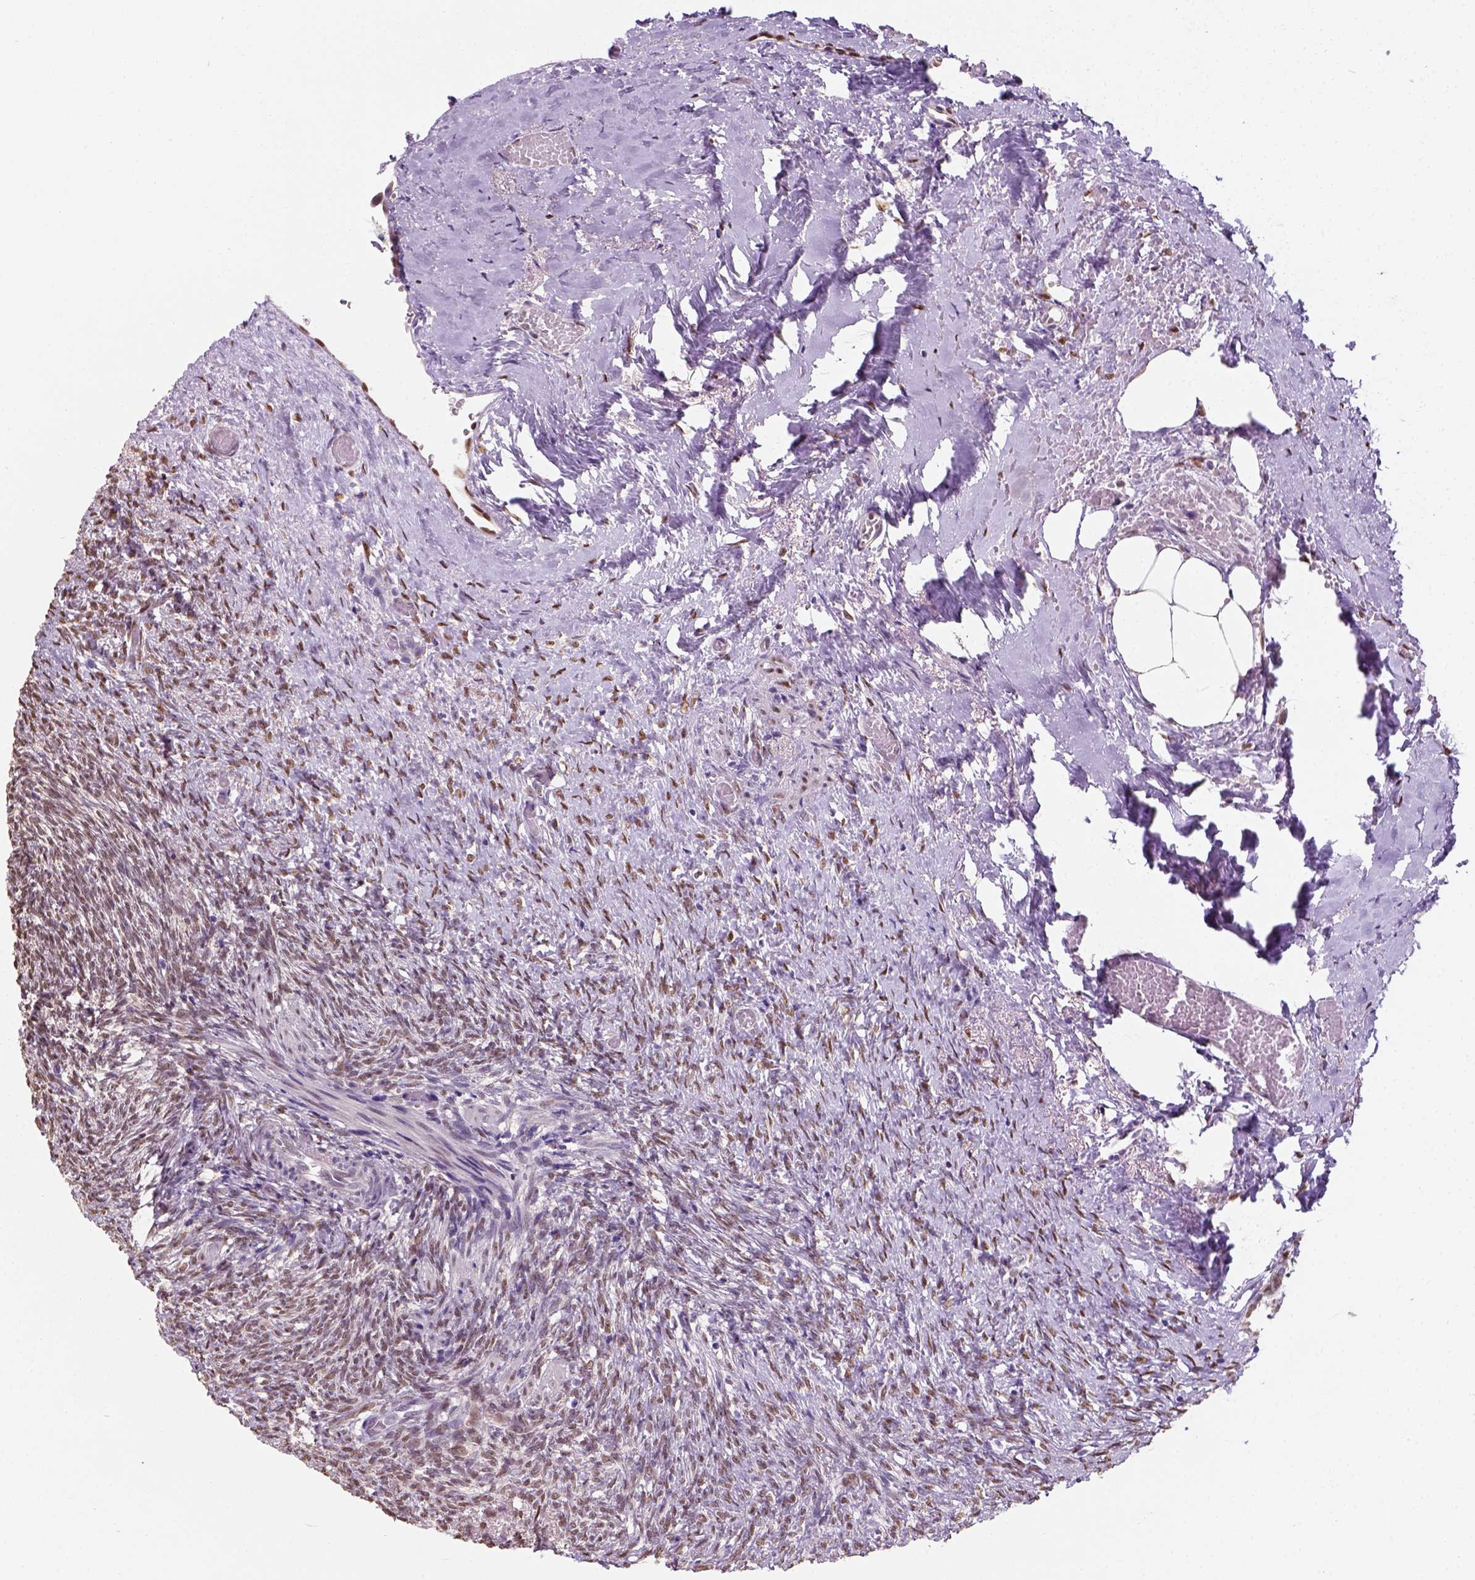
{"staining": {"intensity": "moderate", "quantity": ">75%", "location": "nuclear"}, "tissue": "ovary", "cell_type": "Follicle cells", "image_type": "normal", "snomed": [{"axis": "morphology", "description": "Normal tissue, NOS"}, {"axis": "topography", "description": "Ovary"}], "caption": "This micrograph demonstrates immunohistochemistry (IHC) staining of unremarkable ovary, with medium moderate nuclear expression in about >75% of follicle cells.", "gene": "C1orf112", "patient": {"sex": "female", "age": 46}}